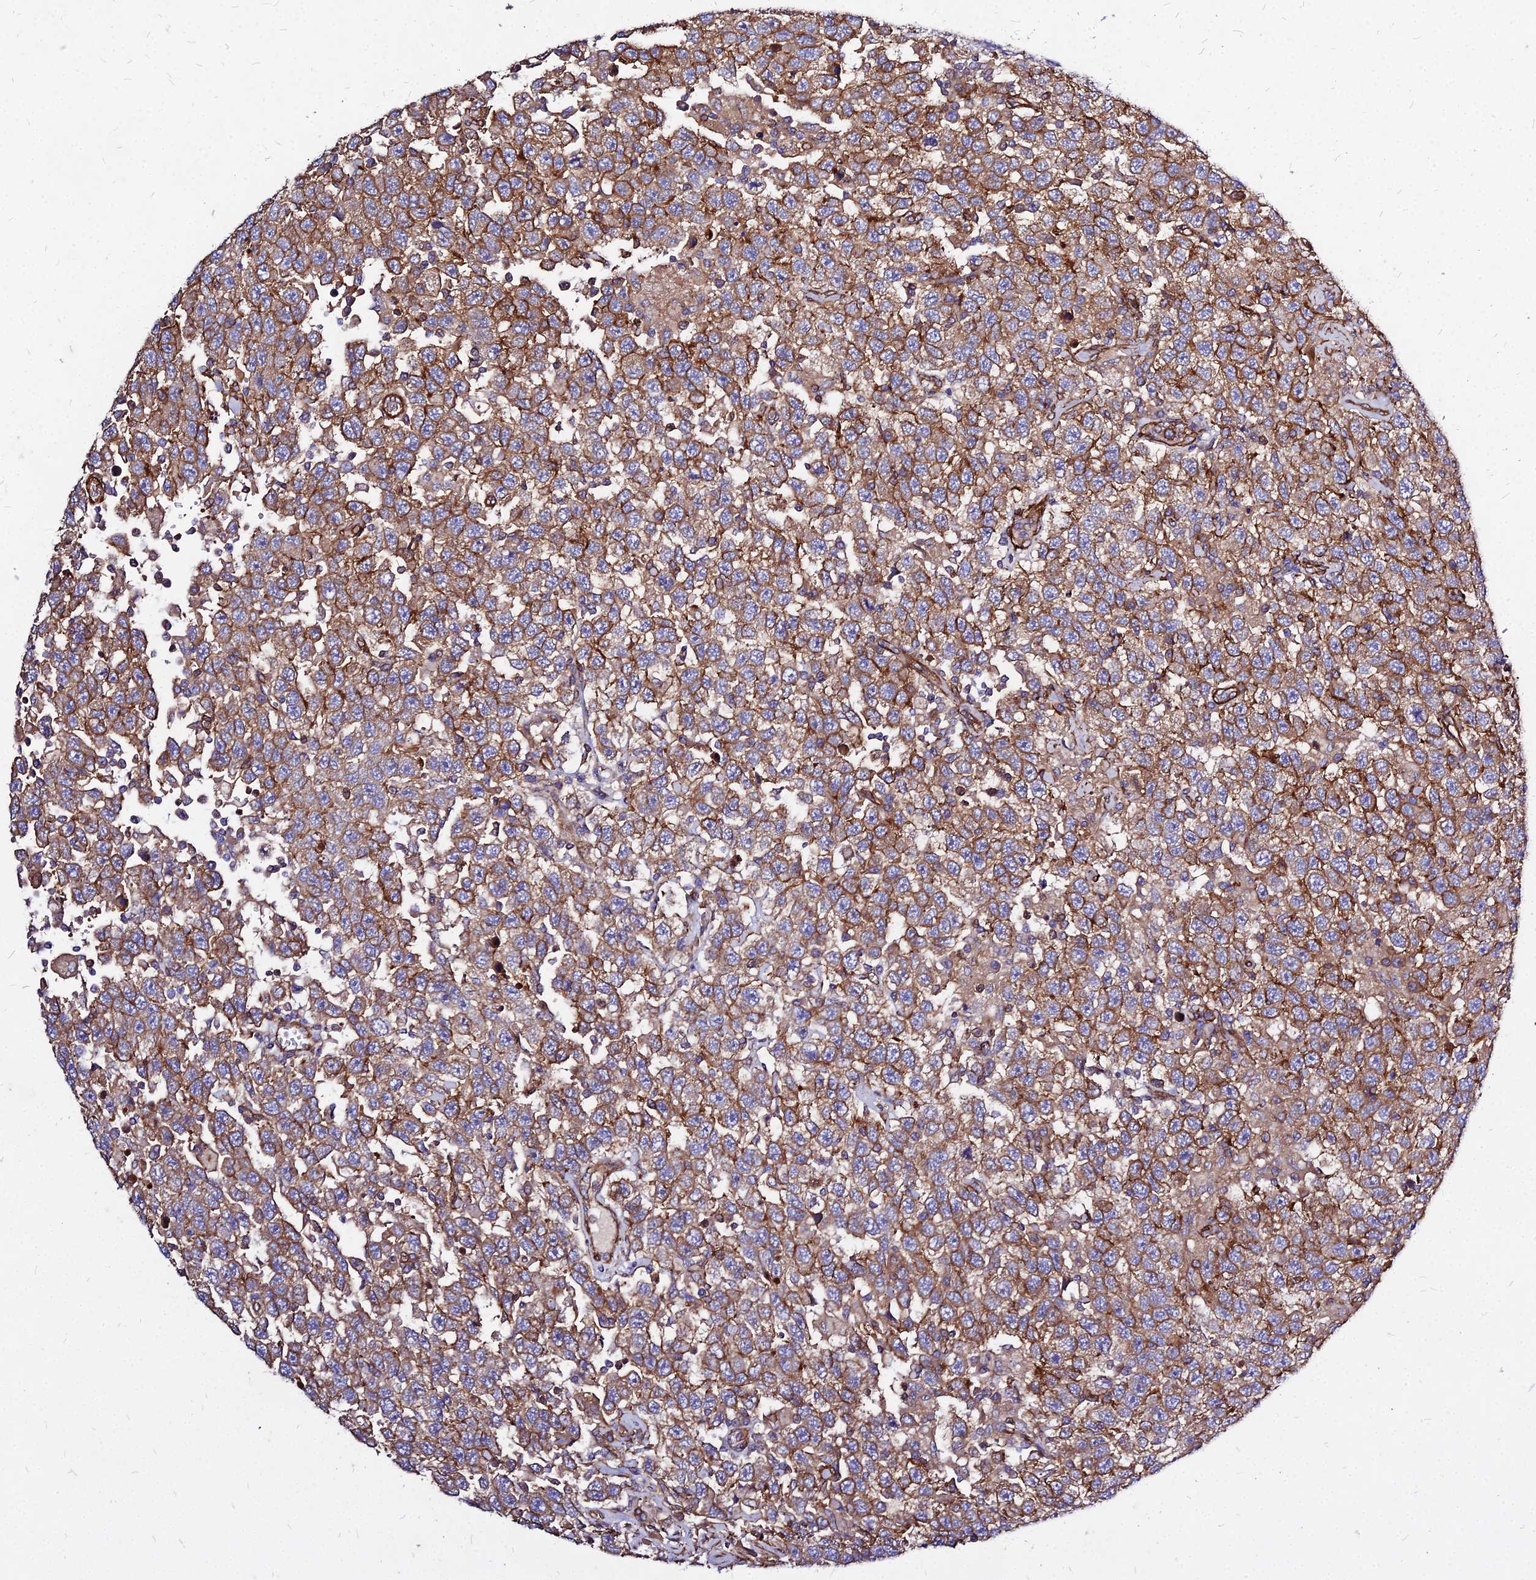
{"staining": {"intensity": "moderate", "quantity": ">75%", "location": "cytoplasmic/membranous"}, "tissue": "testis cancer", "cell_type": "Tumor cells", "image_type": "cancer", "snomed": [{"axis": "morphology", "description": "Seminoma, NOS"}, {"axis": "topography", "description": "Testis"}], "caption": "Immunohistochemistry (DAB) staining of testis seminoma reveals moderate cytoplasmic/membranous protein staining in approximately >75% of tumor cells. (Stains: DAB (3,3'-diaminobenzidine) in brown, nuclei in blue, Microscopy: brightfield microscopy at high magnification).", "gene": "EFCC1", "patient": {"sex": "male", "age": 41}}